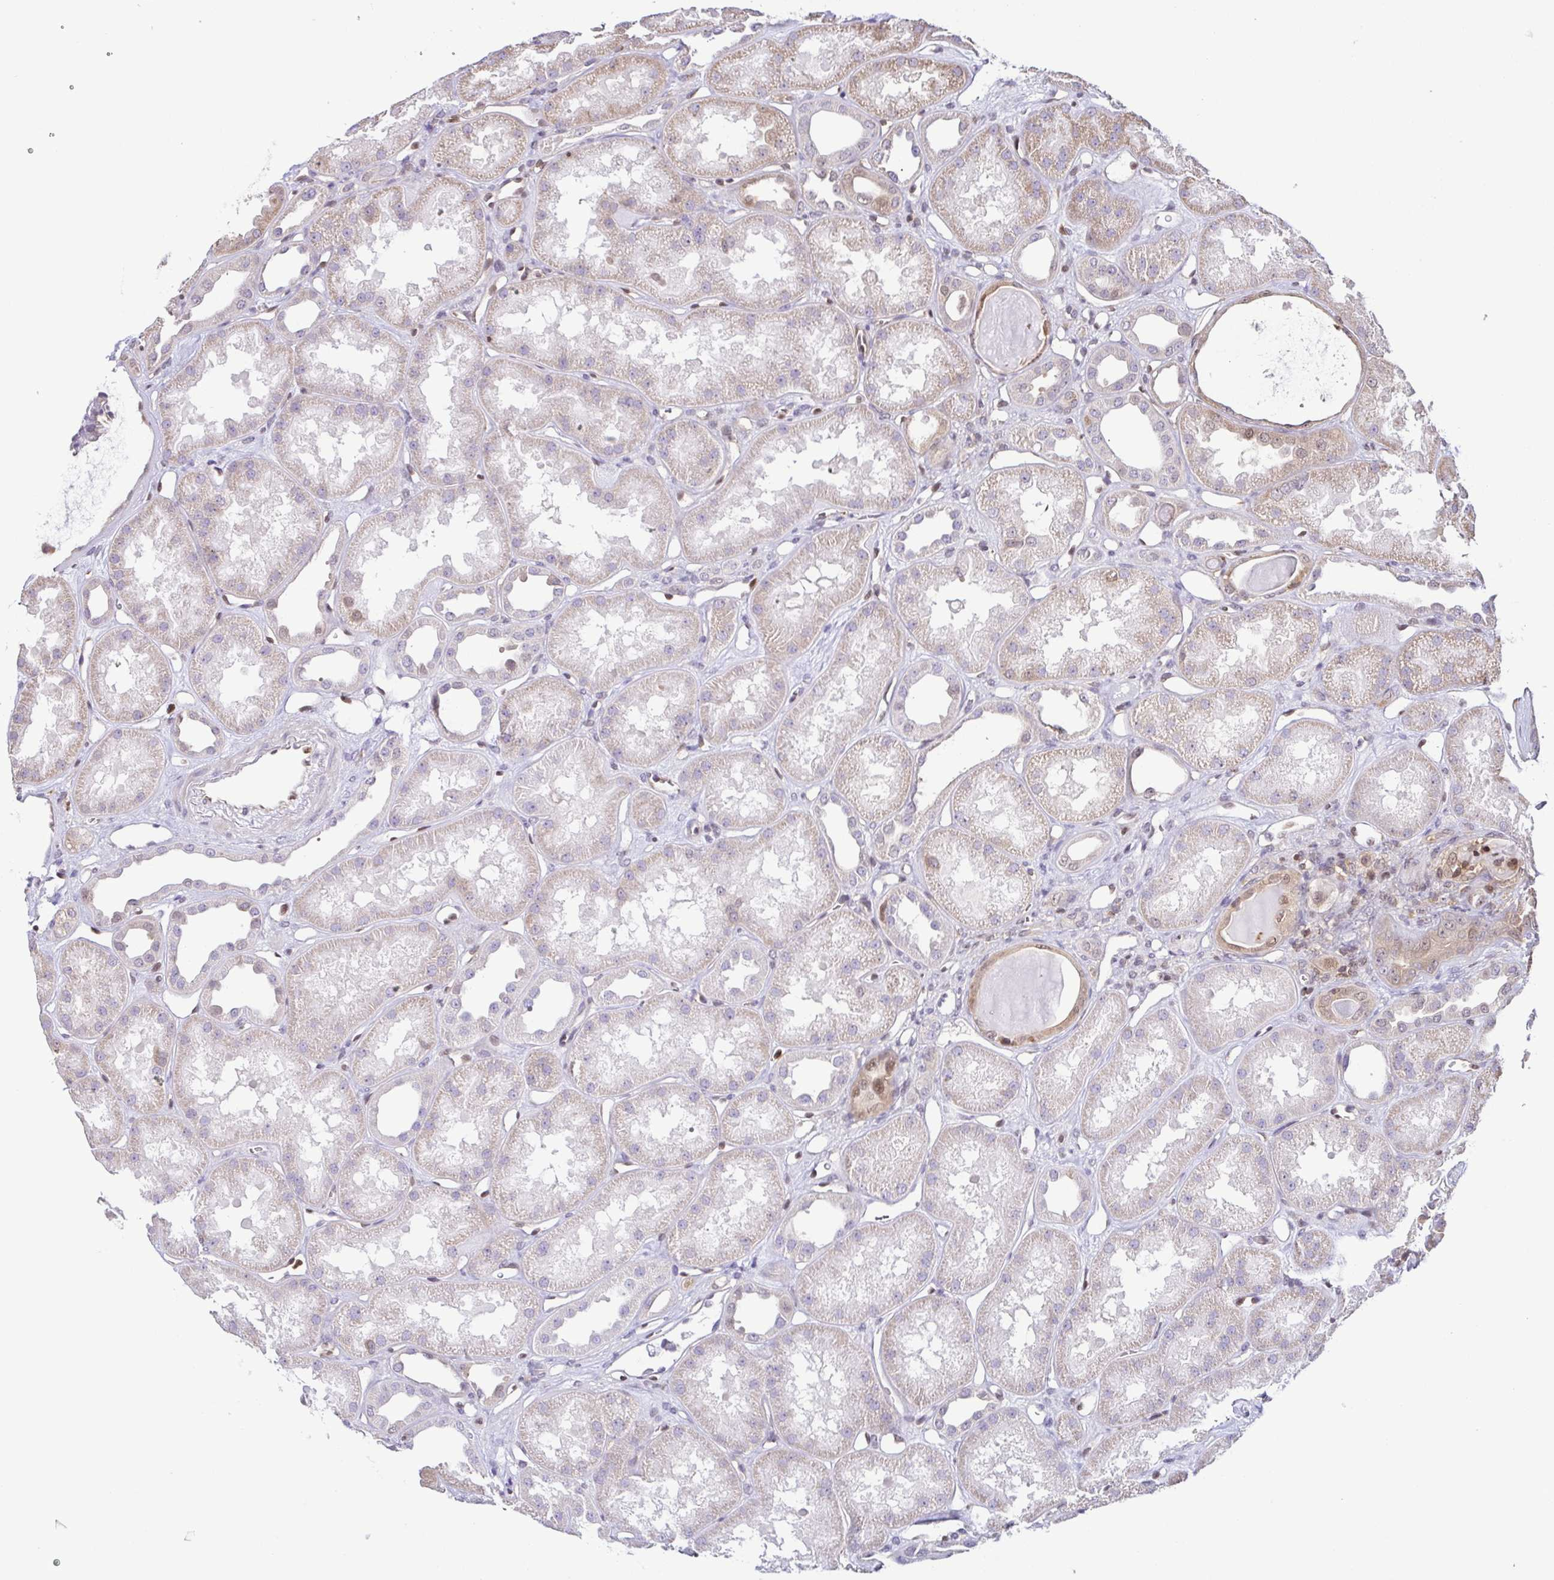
{"staining": {"intensity": "weak", "quantity": "<25%", "location": "nuclear"}, "tissue": "kidney", "cell_type": "Cells in glomeruli", "image_type": "normal", "snomed": [{"axis": "morphology", "description": "Normal tissue, NOS"}, {"axis": "topography", "description": "Kidney"}], "caption": "This is an immunohistochemistry (IHC) photomicrograph of unremarkable kidney. There is no positivity in cells in glomeruli.", "gene": "PSMB9", "patient": {"sex": "male", "age": 61}}